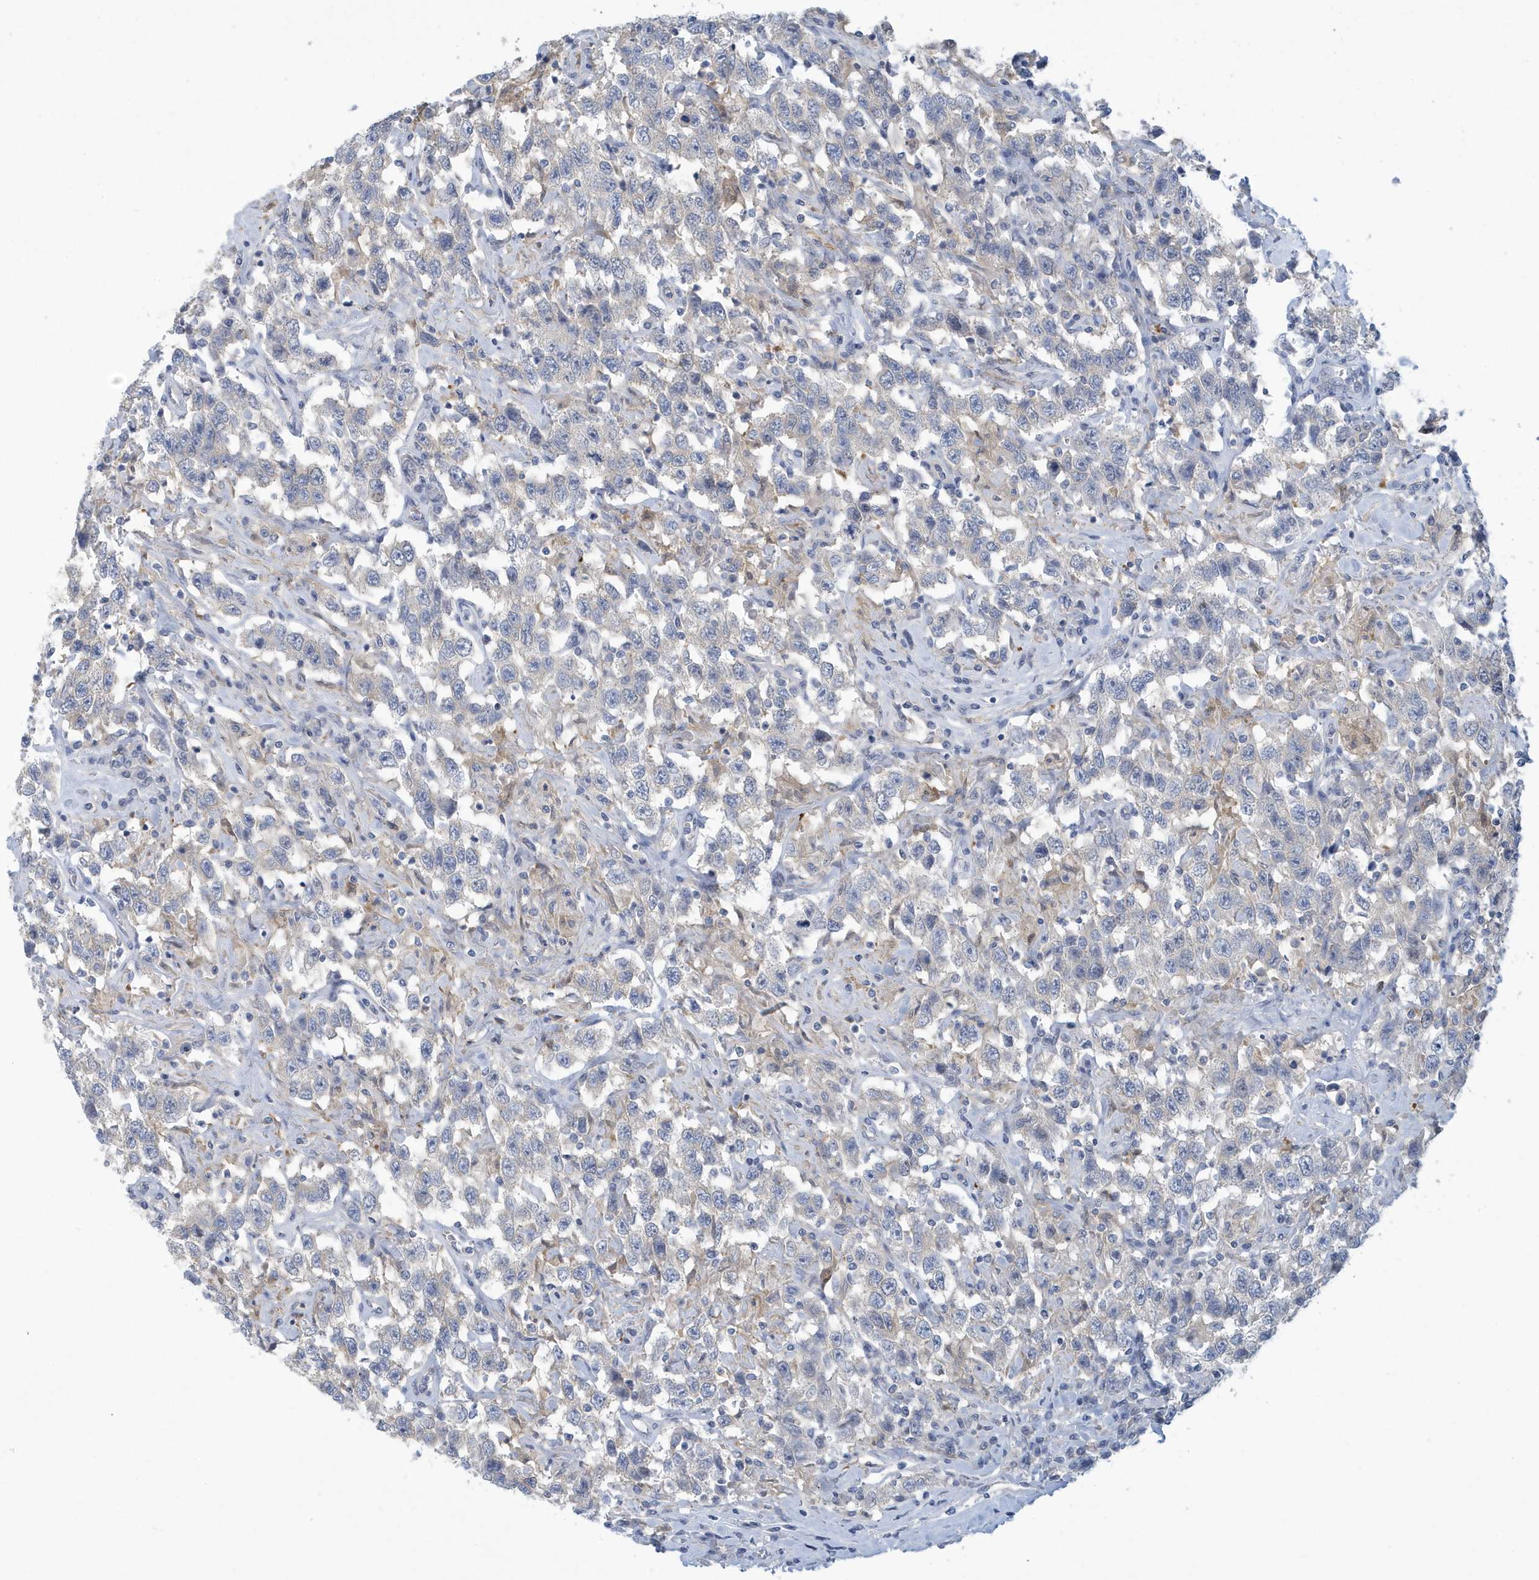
{"staining": {"intensity": "negative", "quantity": "none", "location": "none"}, "tissue": "testis cancer", "cell_type": "Tumor cells", "image_type": "cancer", "snomed": [{"axis": "morphology", "description": "Seminoma, NOS"}, {"axis": "topography", "description": "Testis"}], "caption": "Immunohistochemistry (IHC) image of neoplastic tissue: human testis seminoma stained with DAB exhibits no significant protein staining in tumor cells.", "gene": "VTA1", "patient": {"sex": "male", "age": 41}}